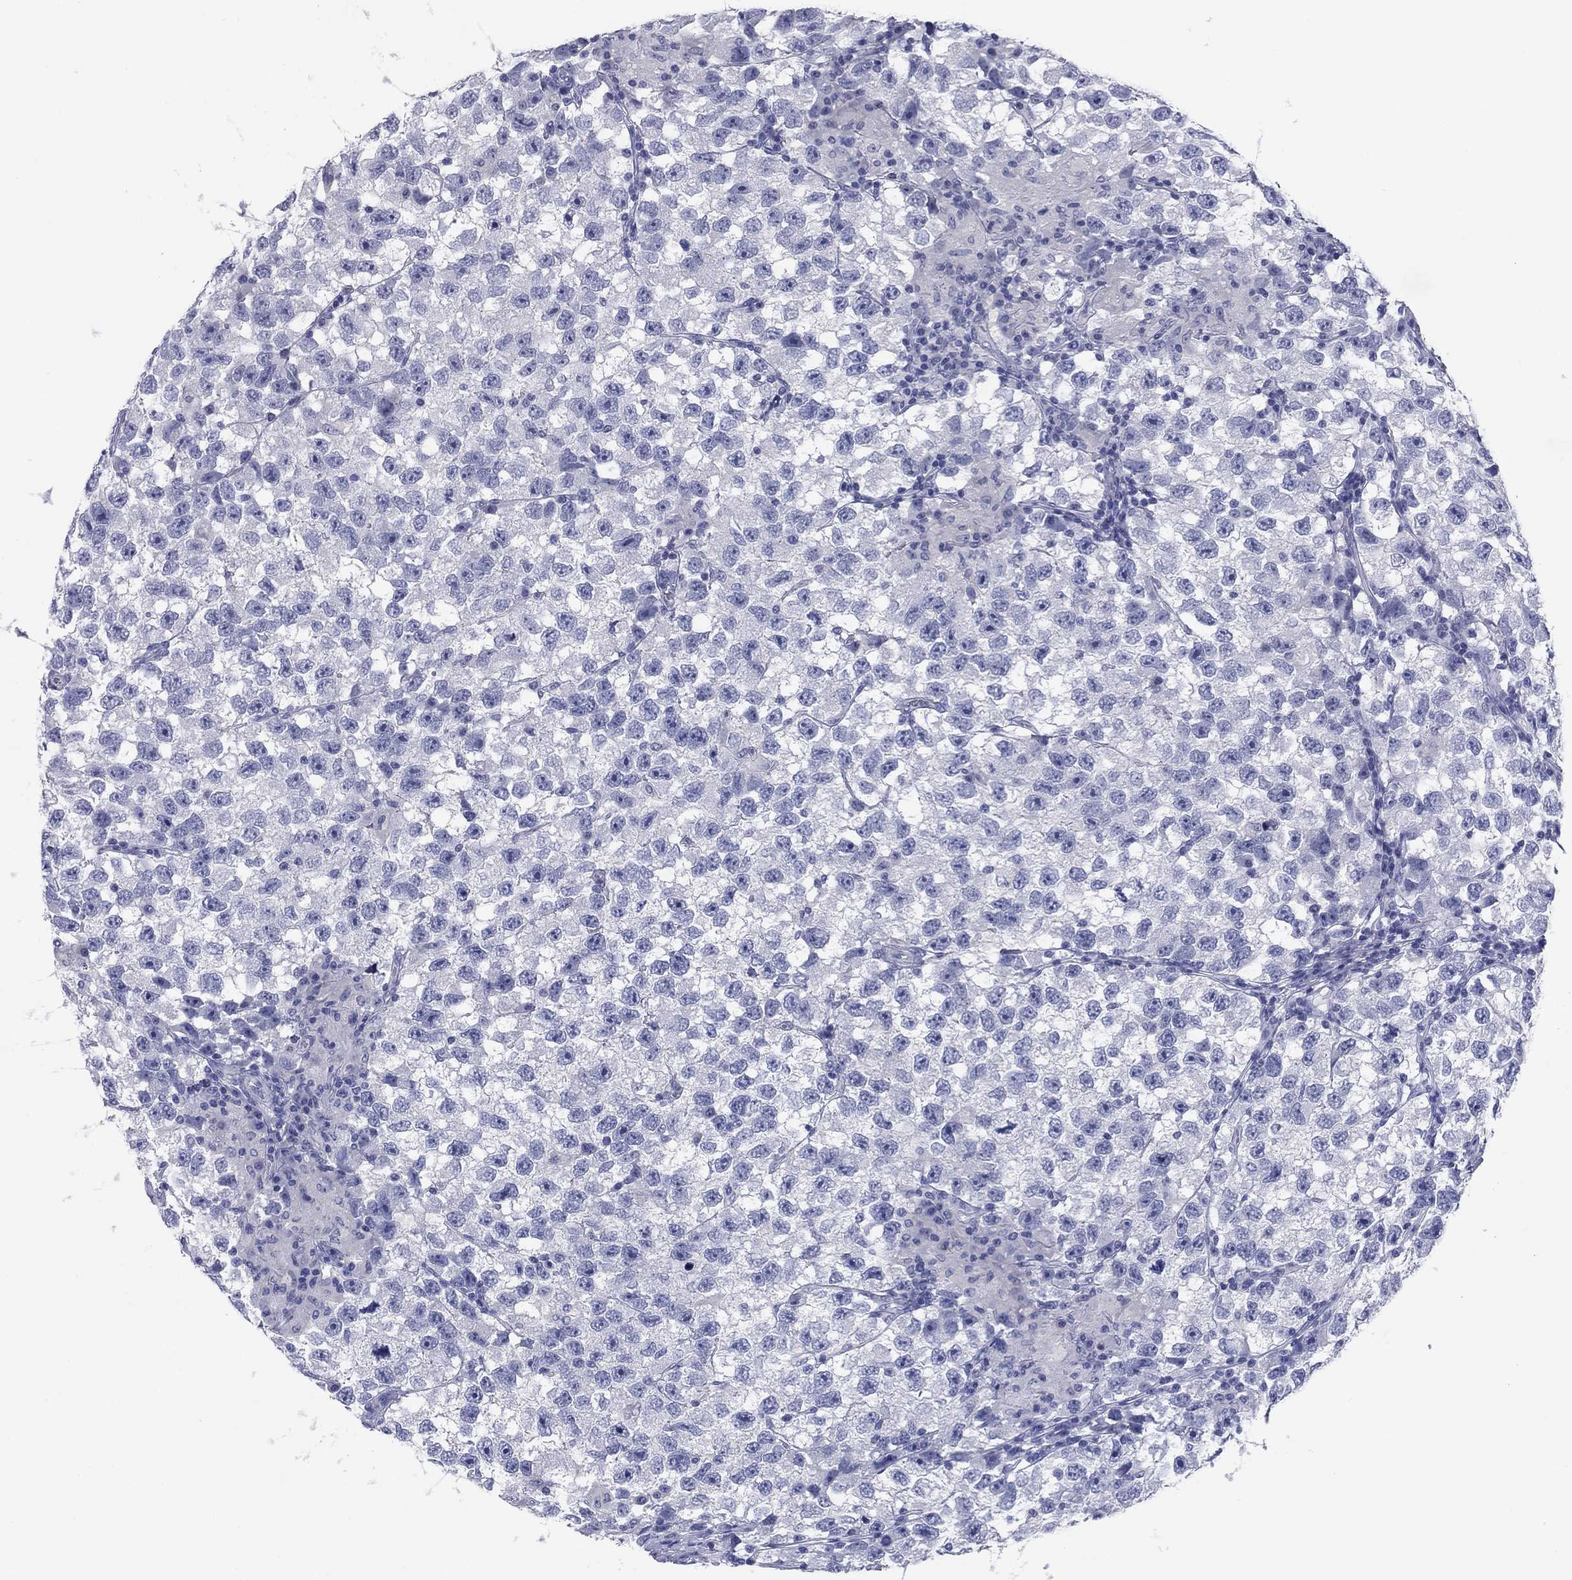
{"staining": {"intensity": "negative", "quantity": "none", "location": "none"}, "tissue": "testis cancer", "cell_type": "Tumor cells", "image_type": "cancer", "snomed": [{"axis": "morphology", "description": "Seminoma, NOS"}, {"axis": "topography", "description": "Testis"}], "caption": "DAB (3,3'-diaminobenzidine) immunohistochemical staining of human seminoma (testis) reveals no significant staining in tumor cells. Brightfield microscopy of immunohistochemistry (IHC) stained with DAB (3,3'-diaminobenzidine) (brown) and hematoxylin (blue), captured at high magnification.", "gene": "KCNH1", "patient": {"sex": "male", "age": 26}}